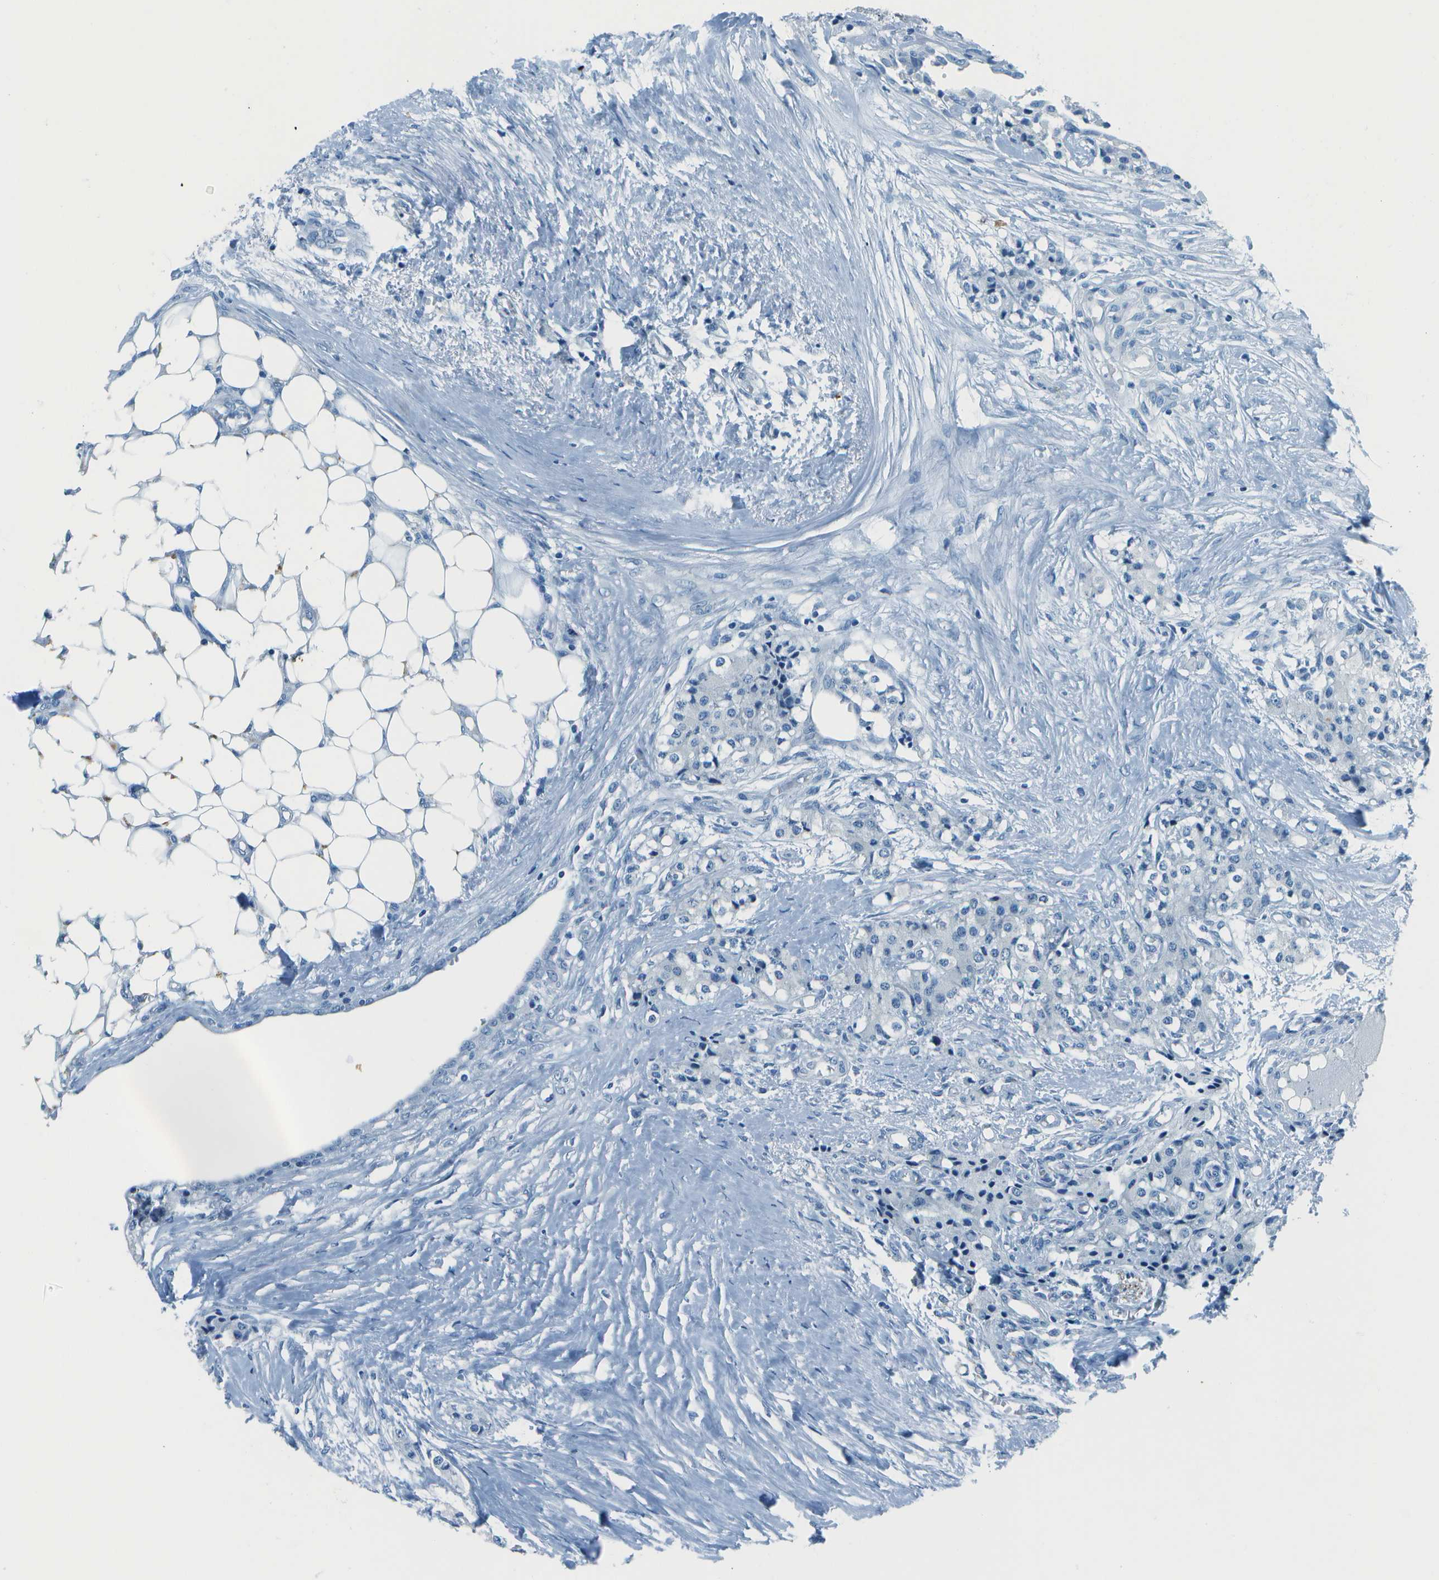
{"staining": {"intensity": "negative", "quantity": "none", "location": "none"}, "tissue": "carcinoid", "cell_type": "Tumor cells", "image_type": "cancer", "snomed": [{"axis": "morphology", "description": "Carcinoid, malignant, NOS"}, {"axis": "topography", "description": "Colon"}], "caption": "Tumor cells show no significant protein staining in malignant carcinoid. (Brightfield microscopy of DAB (3,3'-diaminobenzidine) immunohistochemistry (IHC) at high magnification).", "gene": "SLC16A10", "patient": {"sex": "female", "age": 52}}